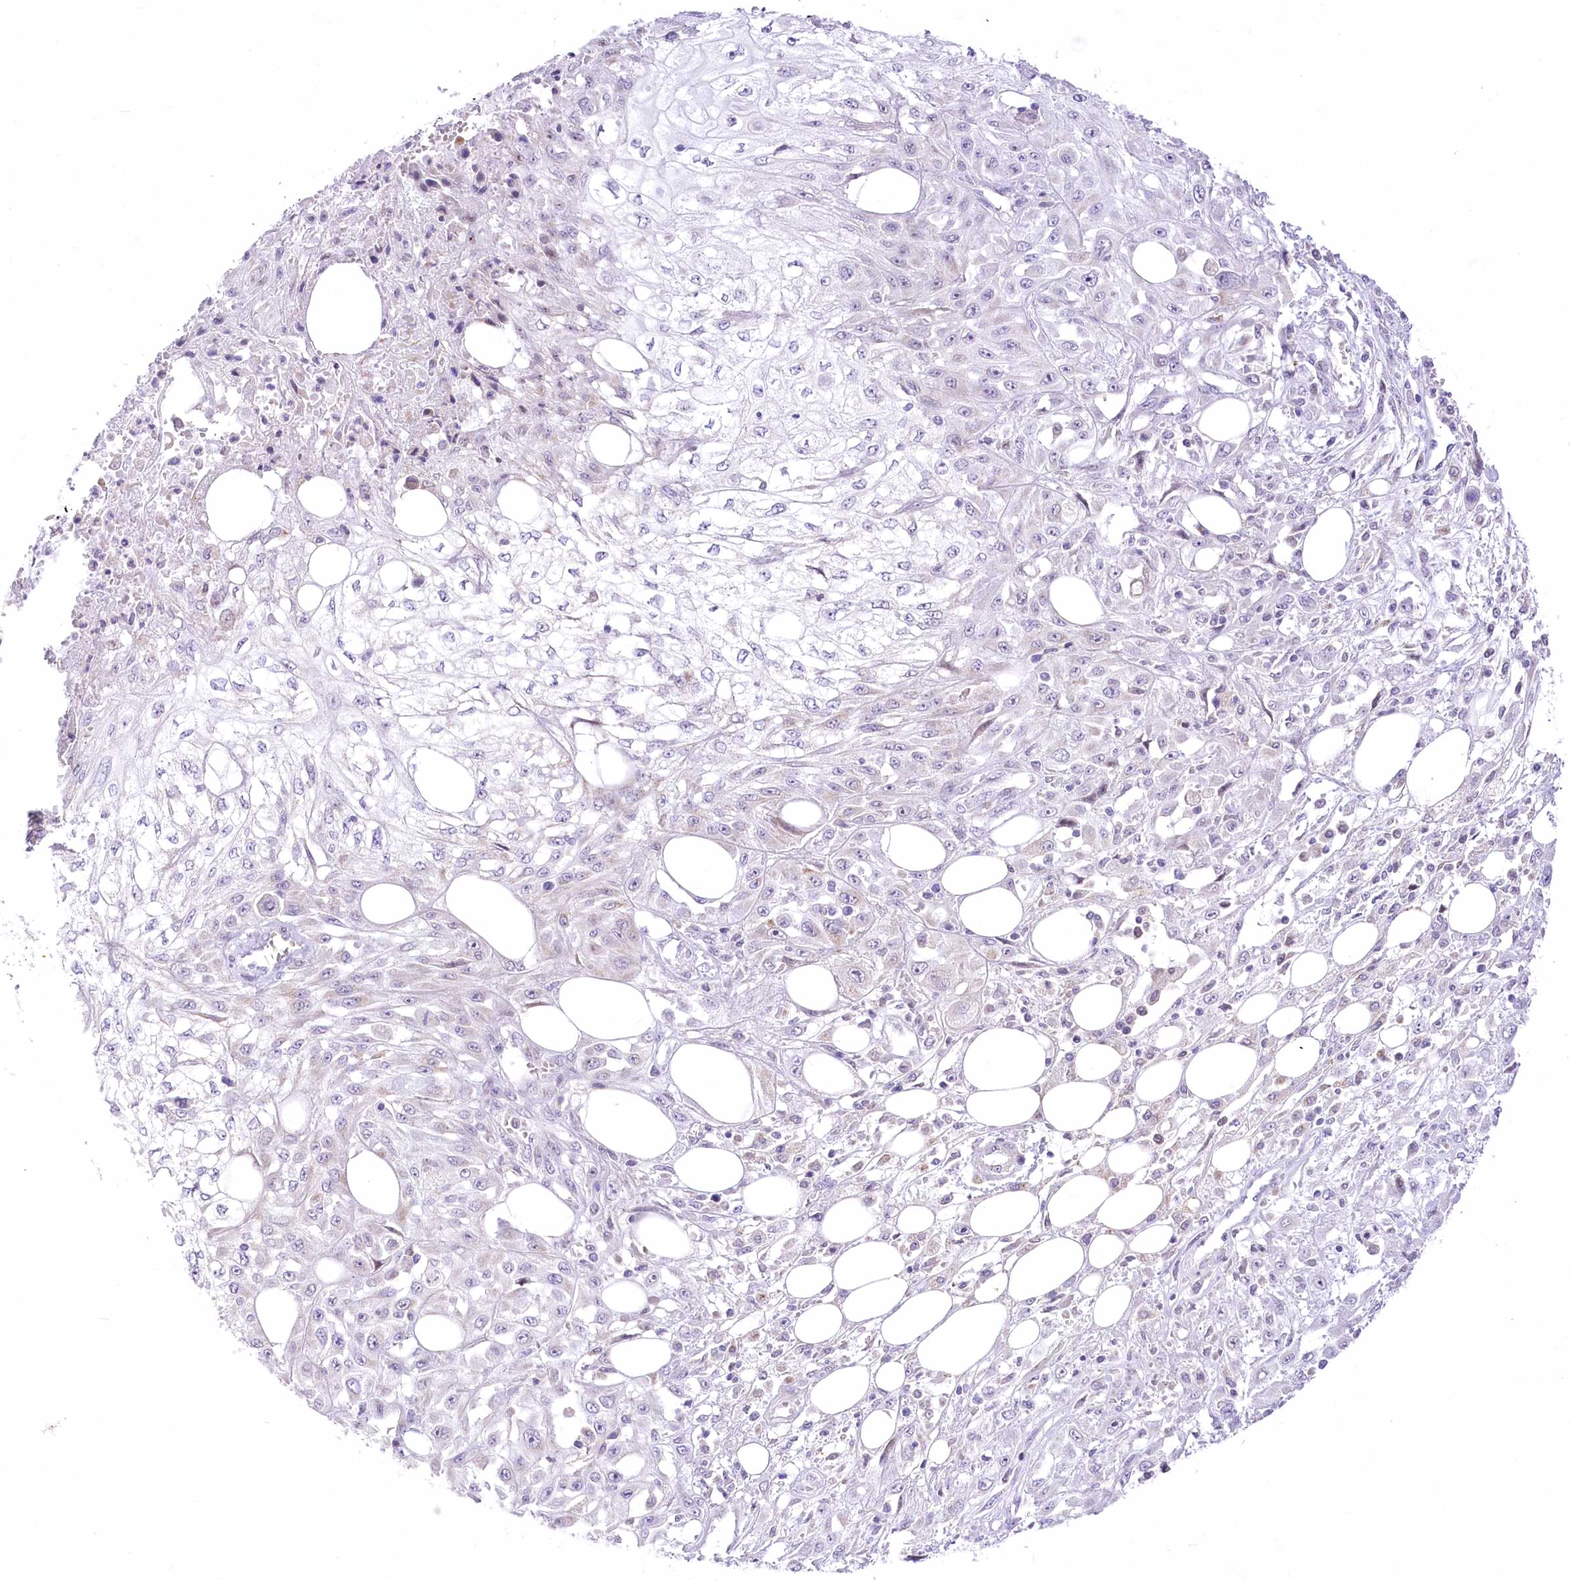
{"staining": {"intensity": "negative", "quantity": "none", "location": "none"}, "tissue": "skin cancer", "cell_type": "Tumor cells", "image_type": "cancer", "snomed": [{"axis": "morphology", "description": "Squamous cell carcinoma, NOS"}, {"axis": "morphology", "description": "Squamous cell carcinoma, metastatic, NOS"}, {"axis": "topography", "description": "Skin"}, {"axis": "topography", "description": "Lymph node"}], "caption": "Immunohistochemistry histopathology image of skin cancer stained for a protein (brown), which shows no positivity in tumor cells. The staining is performed using DAB (3,3'-diaminobenzidine) brown chromogen with nuclei counter-stained in using hematoxylin.", "gene": "BEND7", "patient": {"sex": "male", "age": 75}}